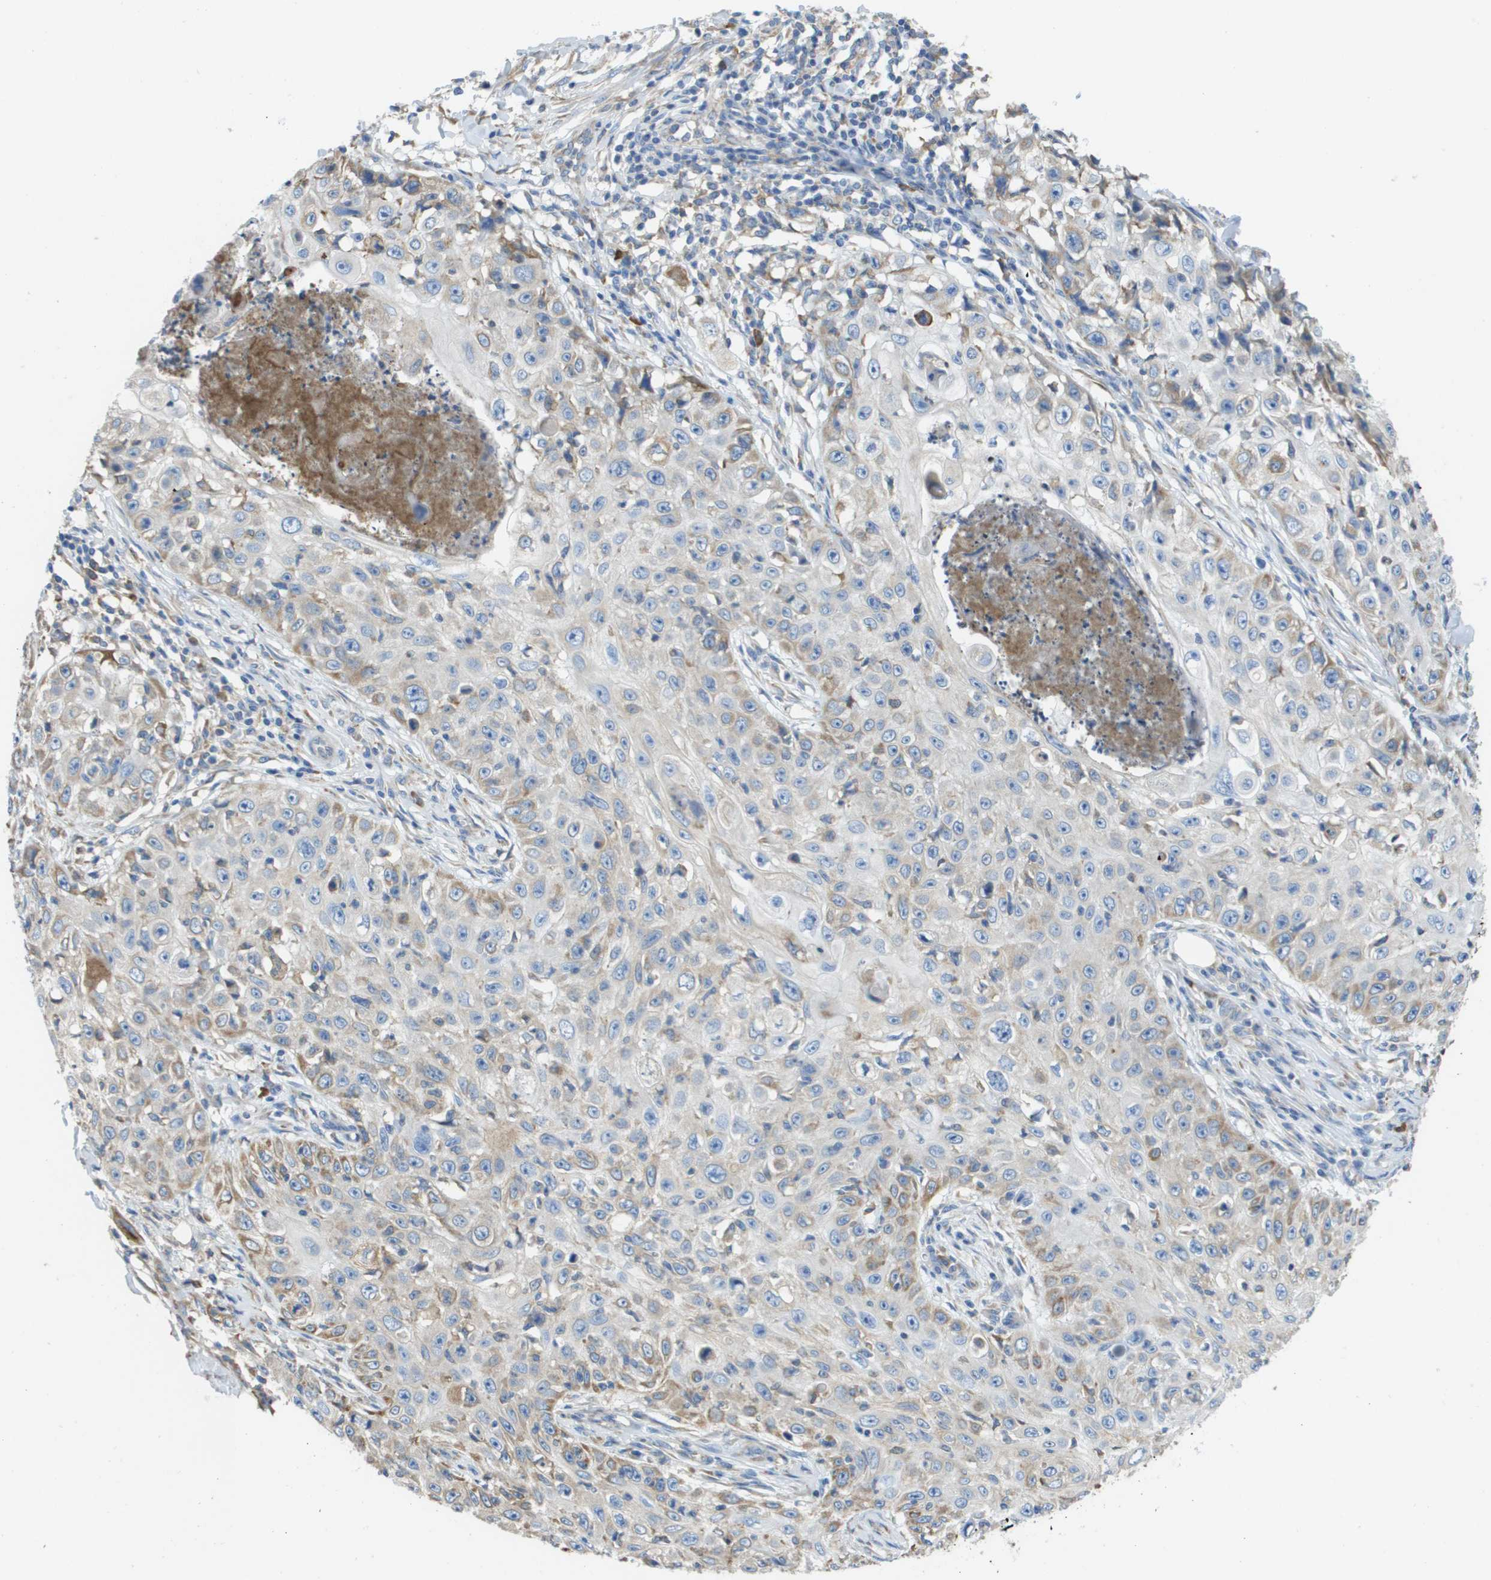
{"staining": {"intensity": "weak", "quantity": "25%-75%", "location": "cytoplasmic/membranous"}, "tissue": "skin cancer", "cell_type": "Tumor cells", "image_type": "cancer", "snomed": [{"axis": "morphology", "description": "Squamous cell carcinoma, NOS"}, {"axis": "topography", "description": "Skin"}], "caption": "Brown immunohistochemical staining in human skin cancer (squamous cell carcinoma) reveals weak cytoplasmic/membranous staining in approximately 25%-75% of tumor cells.", "gene": "SDR42E1", "patient": {"sex": "male", "age": 86}}